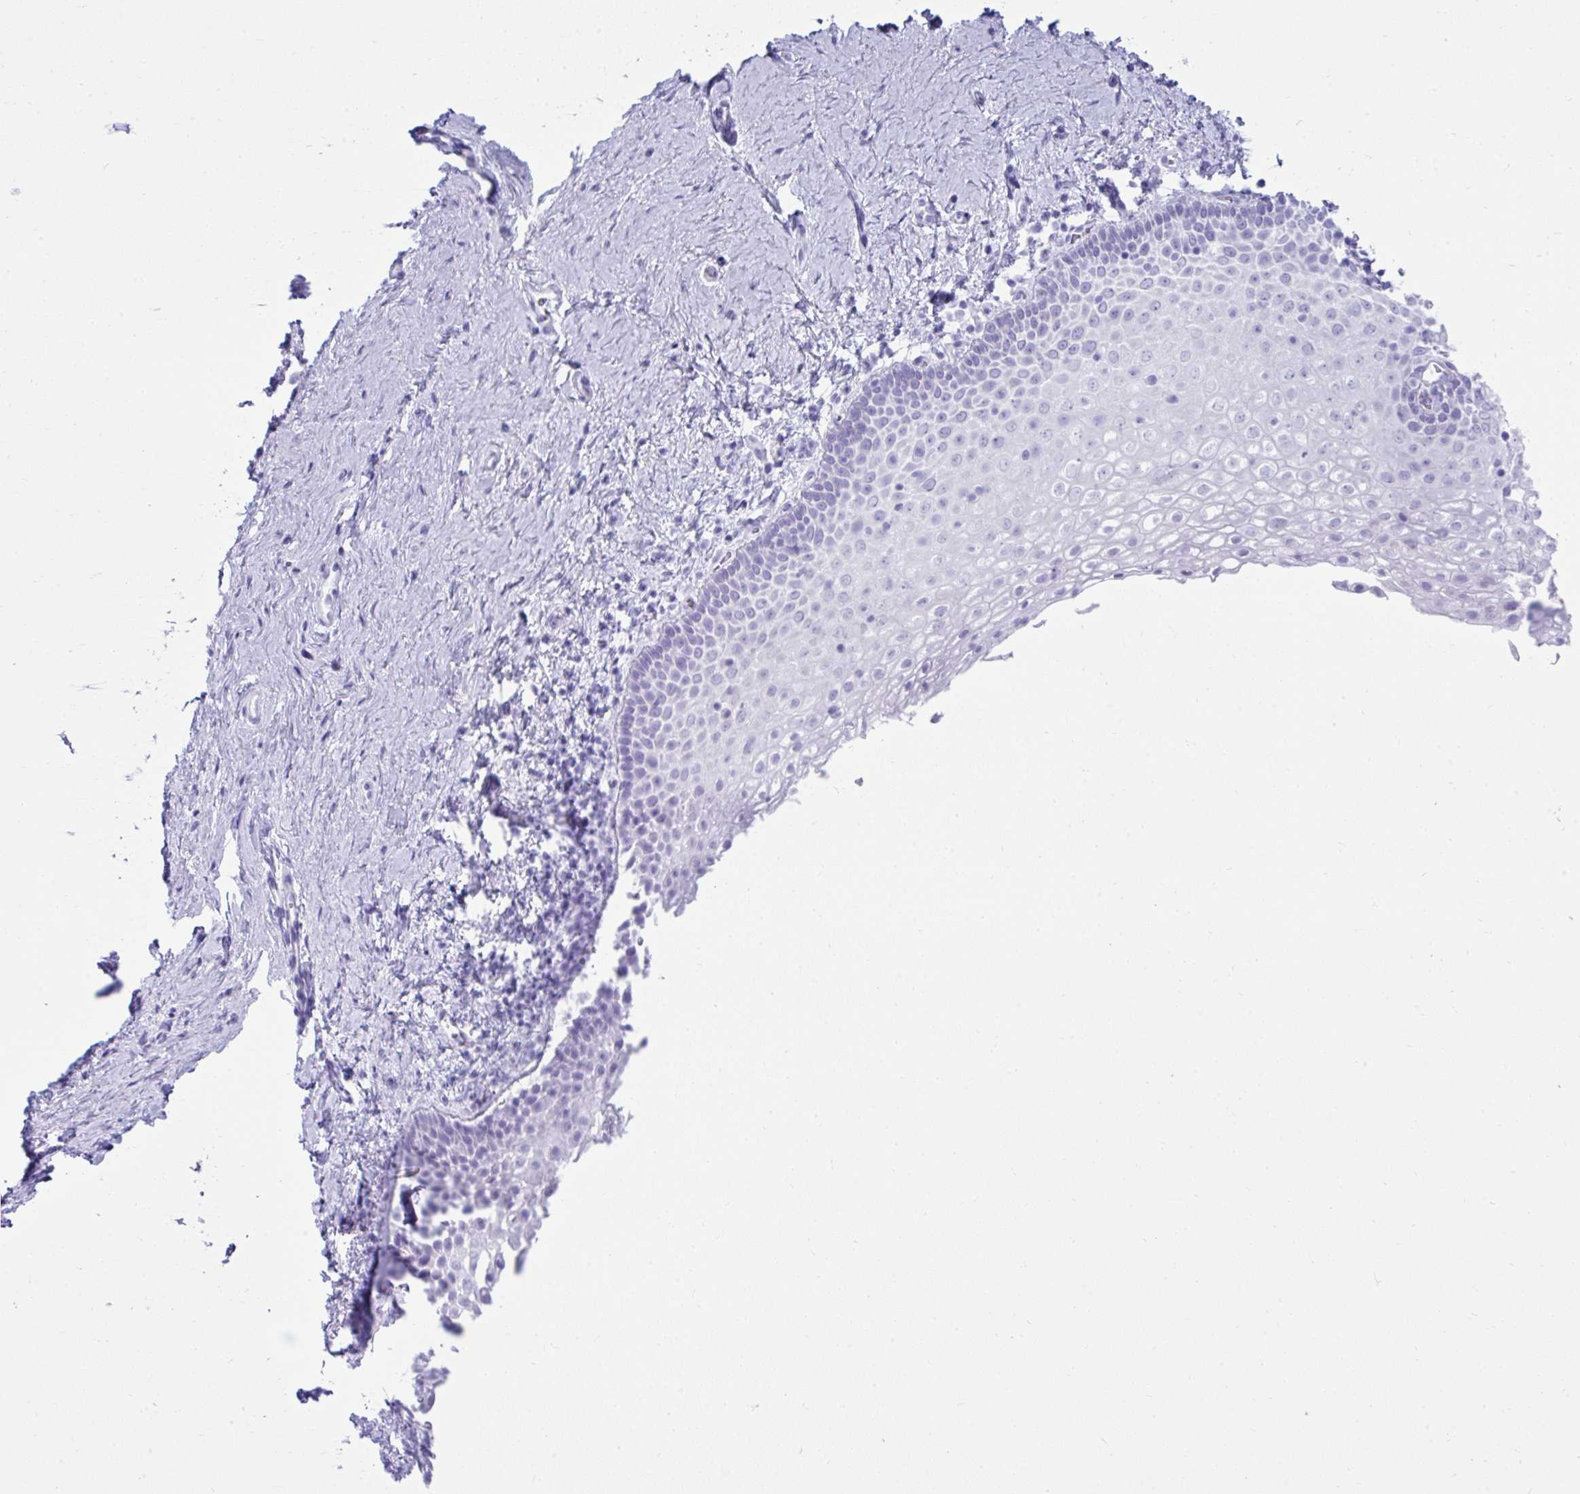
{"staining": {"intensity": "negative", "quantity": "none", "location": "none"}, "tissue": "vagina", "cell_type": "Squamous epithelial cells", "image_type": "normal", "snomed": [{"axis": "morphology", "description": "Normal tissue, NOS"}, {"axis": "topography", "description": "Vagina"}], "caption": "The immunohistochemistry (IHC) image has no significant positivity in squamous epithelial cells of vagina. (Stains: DAB immunohistochemistry (IHC) with hematoxylin counter stain, Microscopy: brightfield microscopy at high magnification).", "gene": "PSCA", "patient": {"sex": "female", "age": 61}}